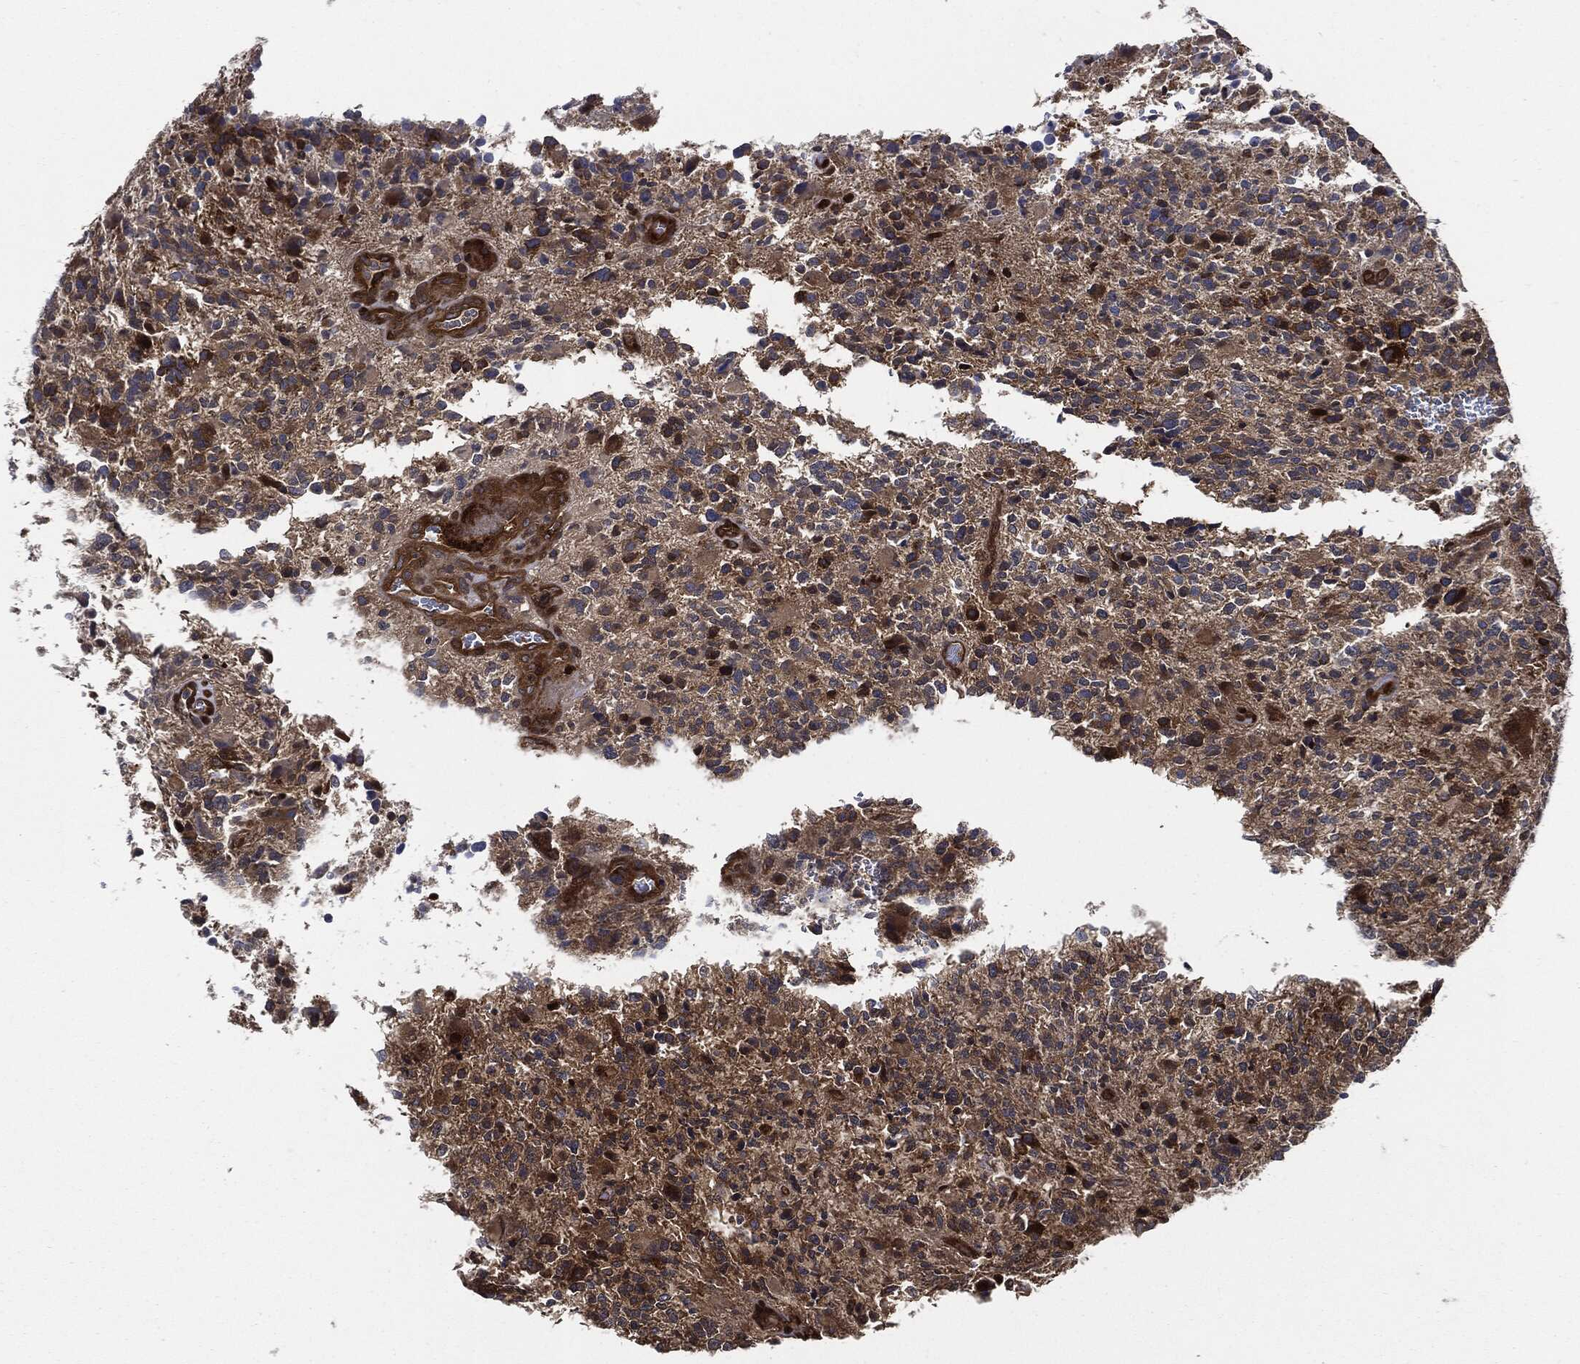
{"staining": {"intensity": "moderate", "quantity": ">75%", "location": "cytoplasmic/membranous"}, "tissue": "glioma", "cell_type": "Tumor cells", "image_type": "cancer", "snomed": [{"axis": "morphology", "description": "Glioma, malignant, High grade"}, {"axis": "topography", "description": "Brain"}], "caption": "High-magnification brightfield microscopy of malignant glioma (high-grade) stained with DAB (brown) and counterstained with hematoxylin (blue). tumor cells exhibit moderate cytoplasmic/membranous staining is appreciated in about>75% of cells. (Stains: DAB (3,3'-diaminobenzidine) in brown, nuclei in blue, Microscopy: brightfield microscopy at high magnification).", "gene": "XPNPEP1", "patient": {"sex": "female", "age": 71}}